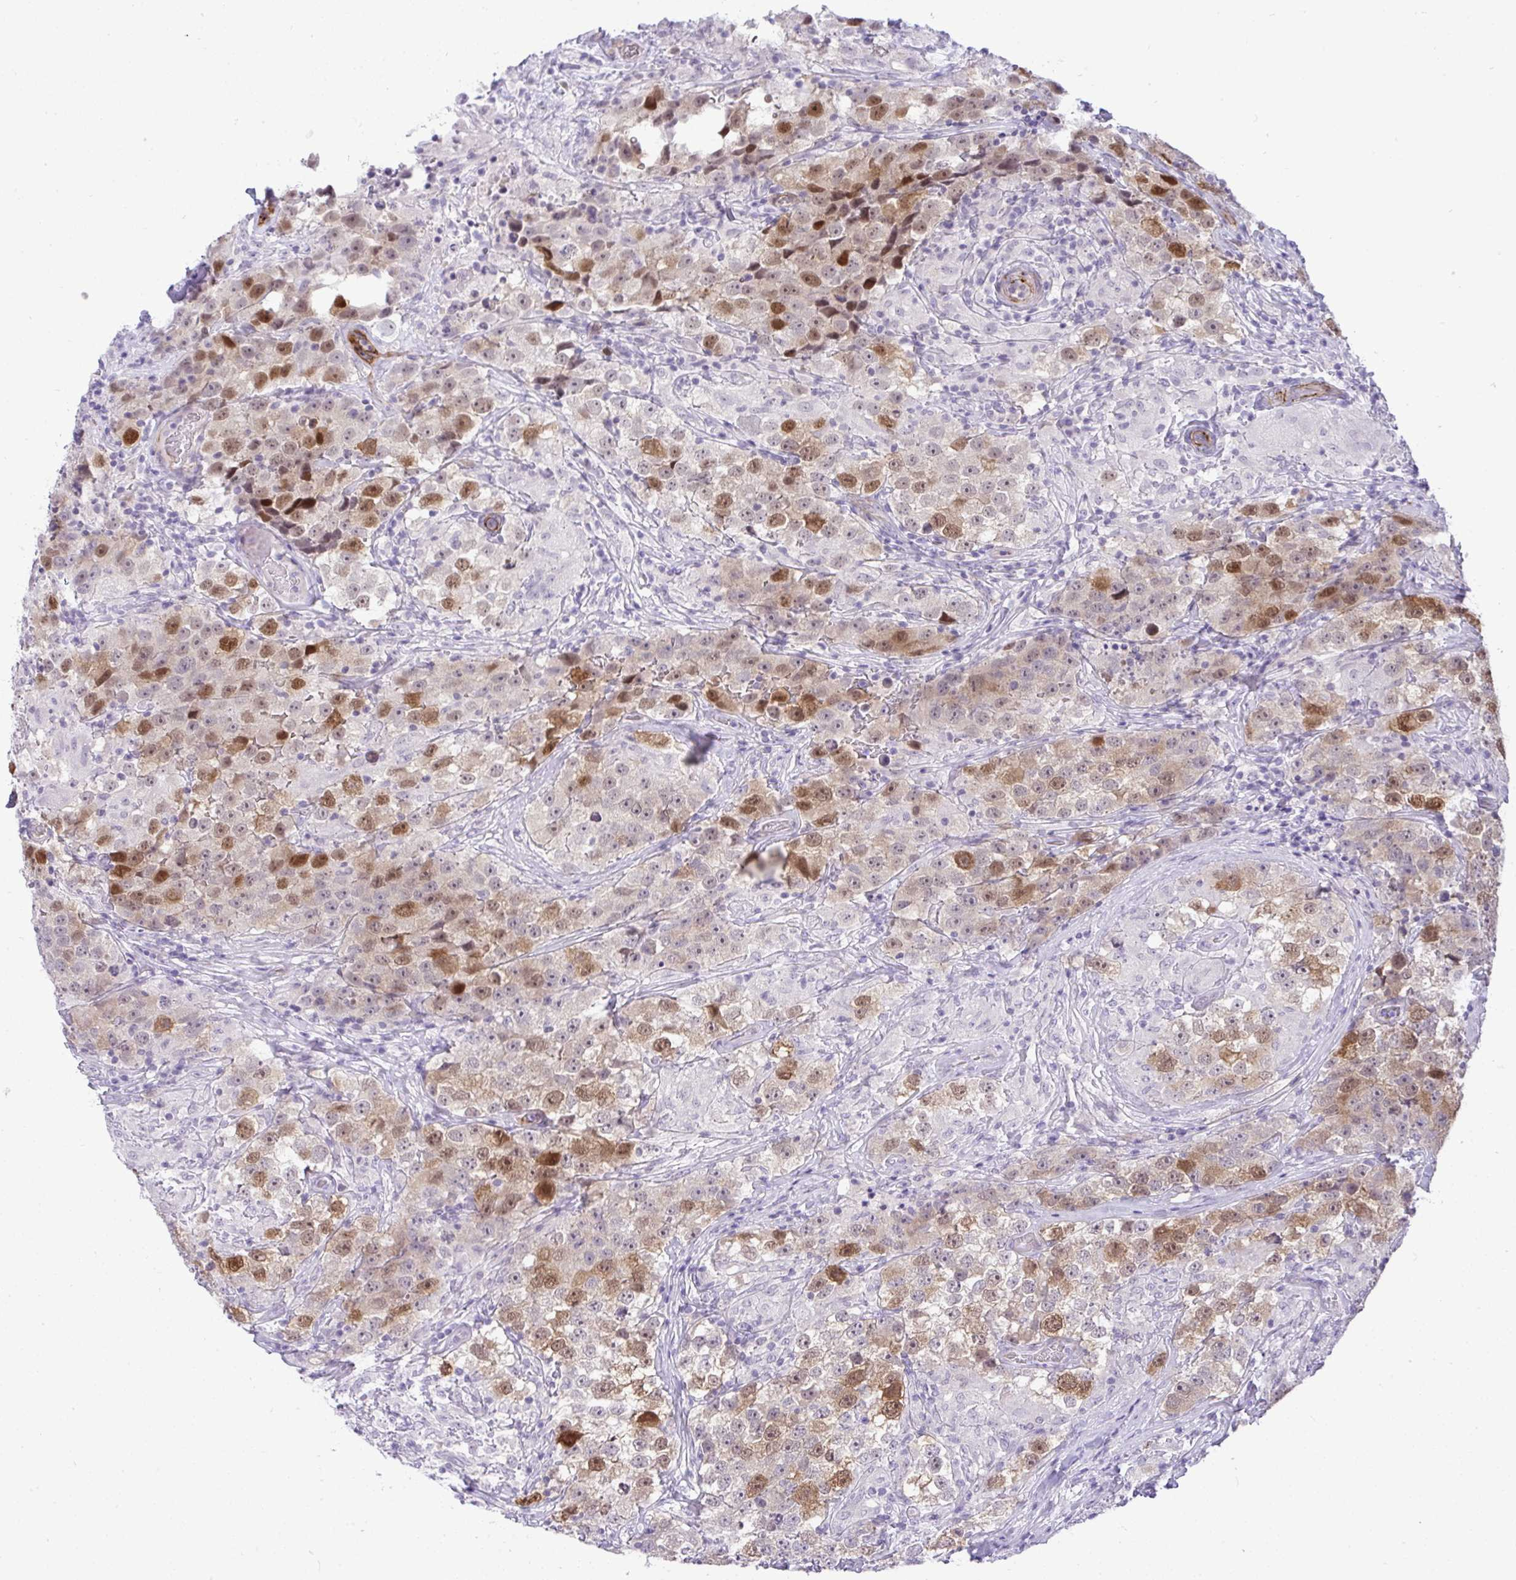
{"staining": {"intensity": "moderate", "quantity": "25%-75%", "location": "nuclear"}, "tissue": "testis cancer", "cell_type": "Tumor cells", "image_type": "cancer", "snomed": [{"axis": "morphology", "description": "Seminoma, NOS"}, {"axis": "topography", "description": "Testis"}], "caption": "Immunohistochemical staining of human testis cancer (seminoma) exhibits medium levels of moderate nuclear protein positivity in approximately 25%-75% of tumor cells. The staining was performed using DAB (3,3'-diaminobenzidine) to visualize the protein expression in brown, while the nuclei were stained in blue with hematoxylin (Magnification: 20x).", "gene": "UBE2S", "patient": {"sex": "male", "age": 46}}